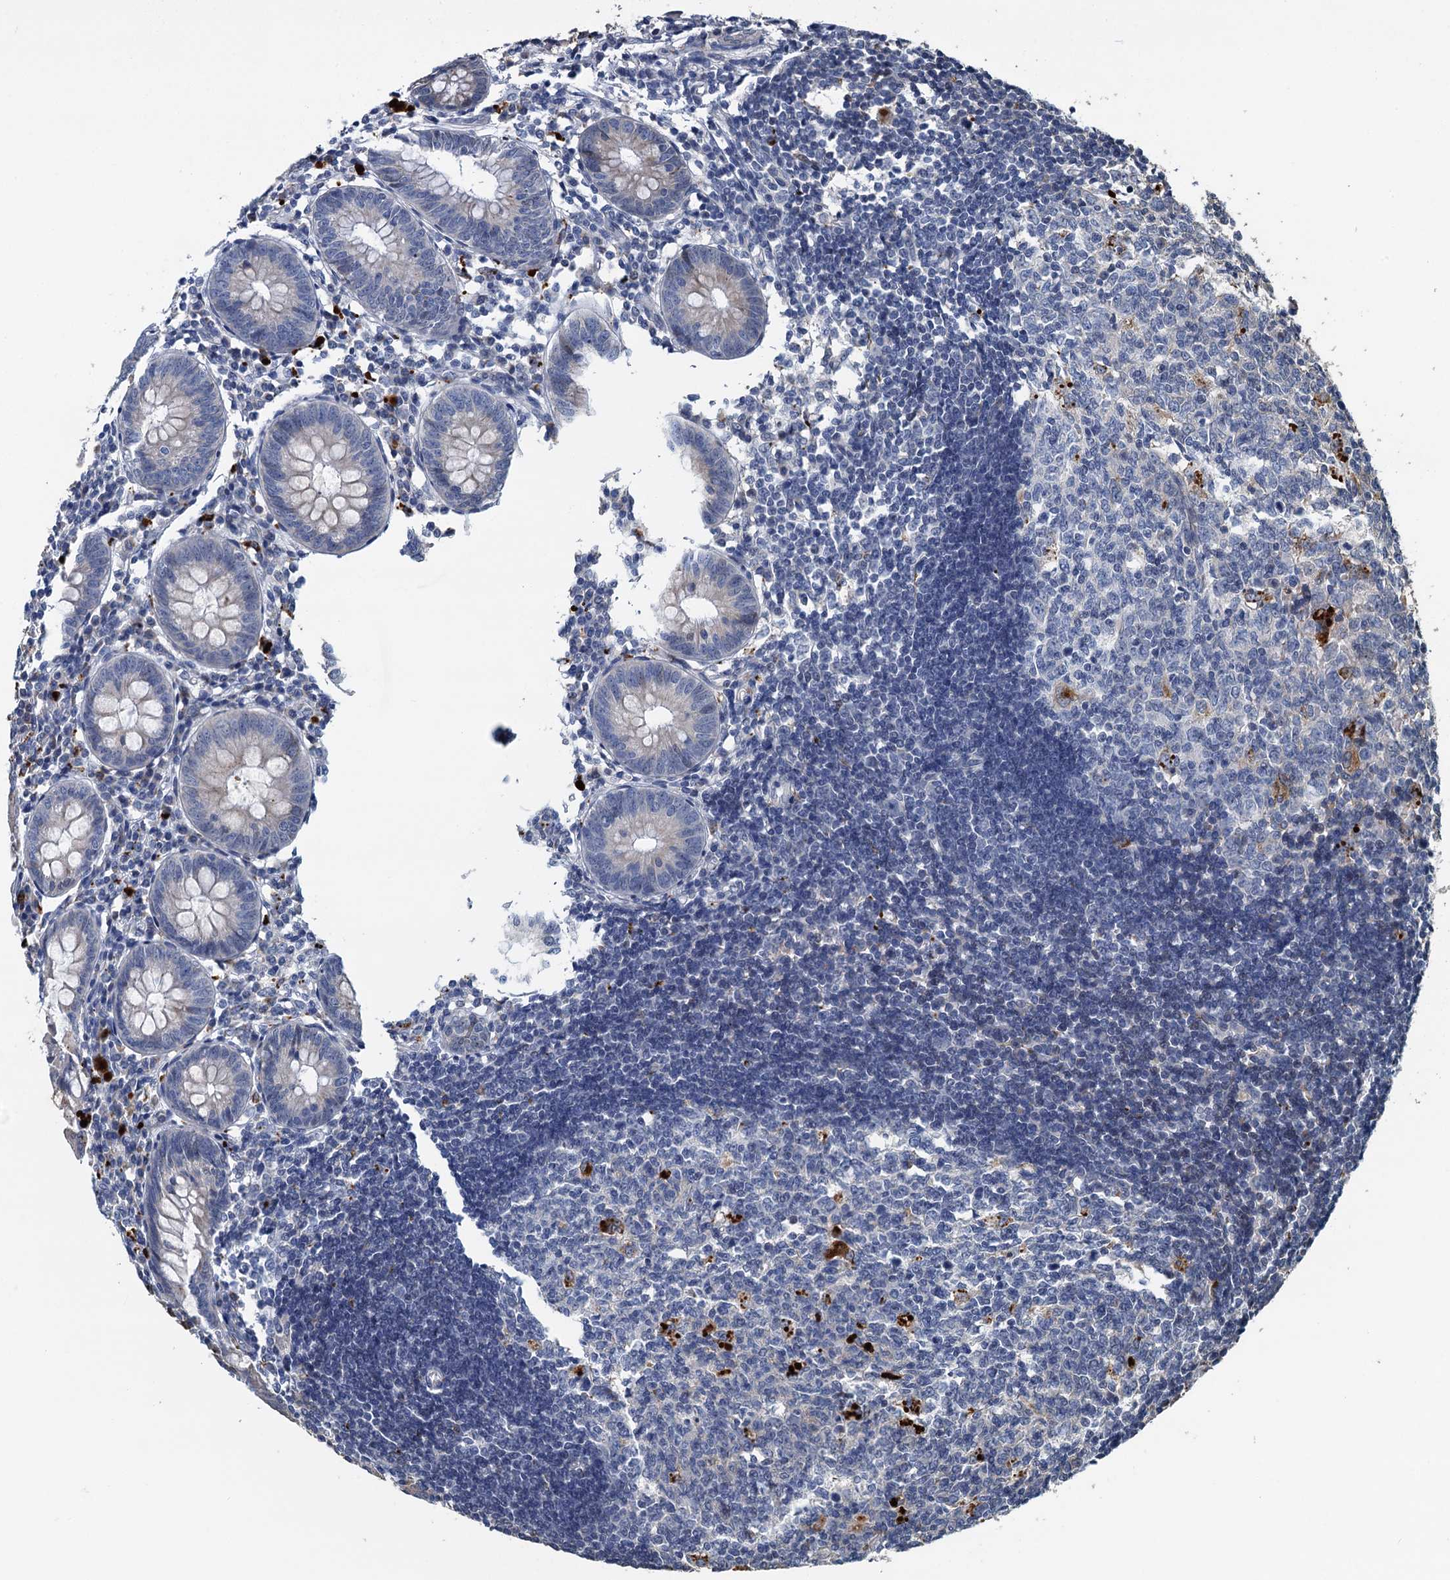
{"staining": {"intensity": "negative", "quantity": "none", "location": "none"}, "tissue": "appendix", "cell_type": "Glandular cells", "image_type": "normal", "snomed": [{"axis": "morphology", "description": "Normal tissue, NOS"}, {"axis": "topography", "description": "Appendix"}], "caption": "Unremarkable appendix was stained to show a protein in brown. There is no significant positivity in glandular cells. The staining was performed using DAB to visualize the protein expression in brown, while the nuclei were stained in blue with hematoxylin (Magnification: 20x).", "gene": "AGRN", "patient": {"sex": "female", "age": 54}}